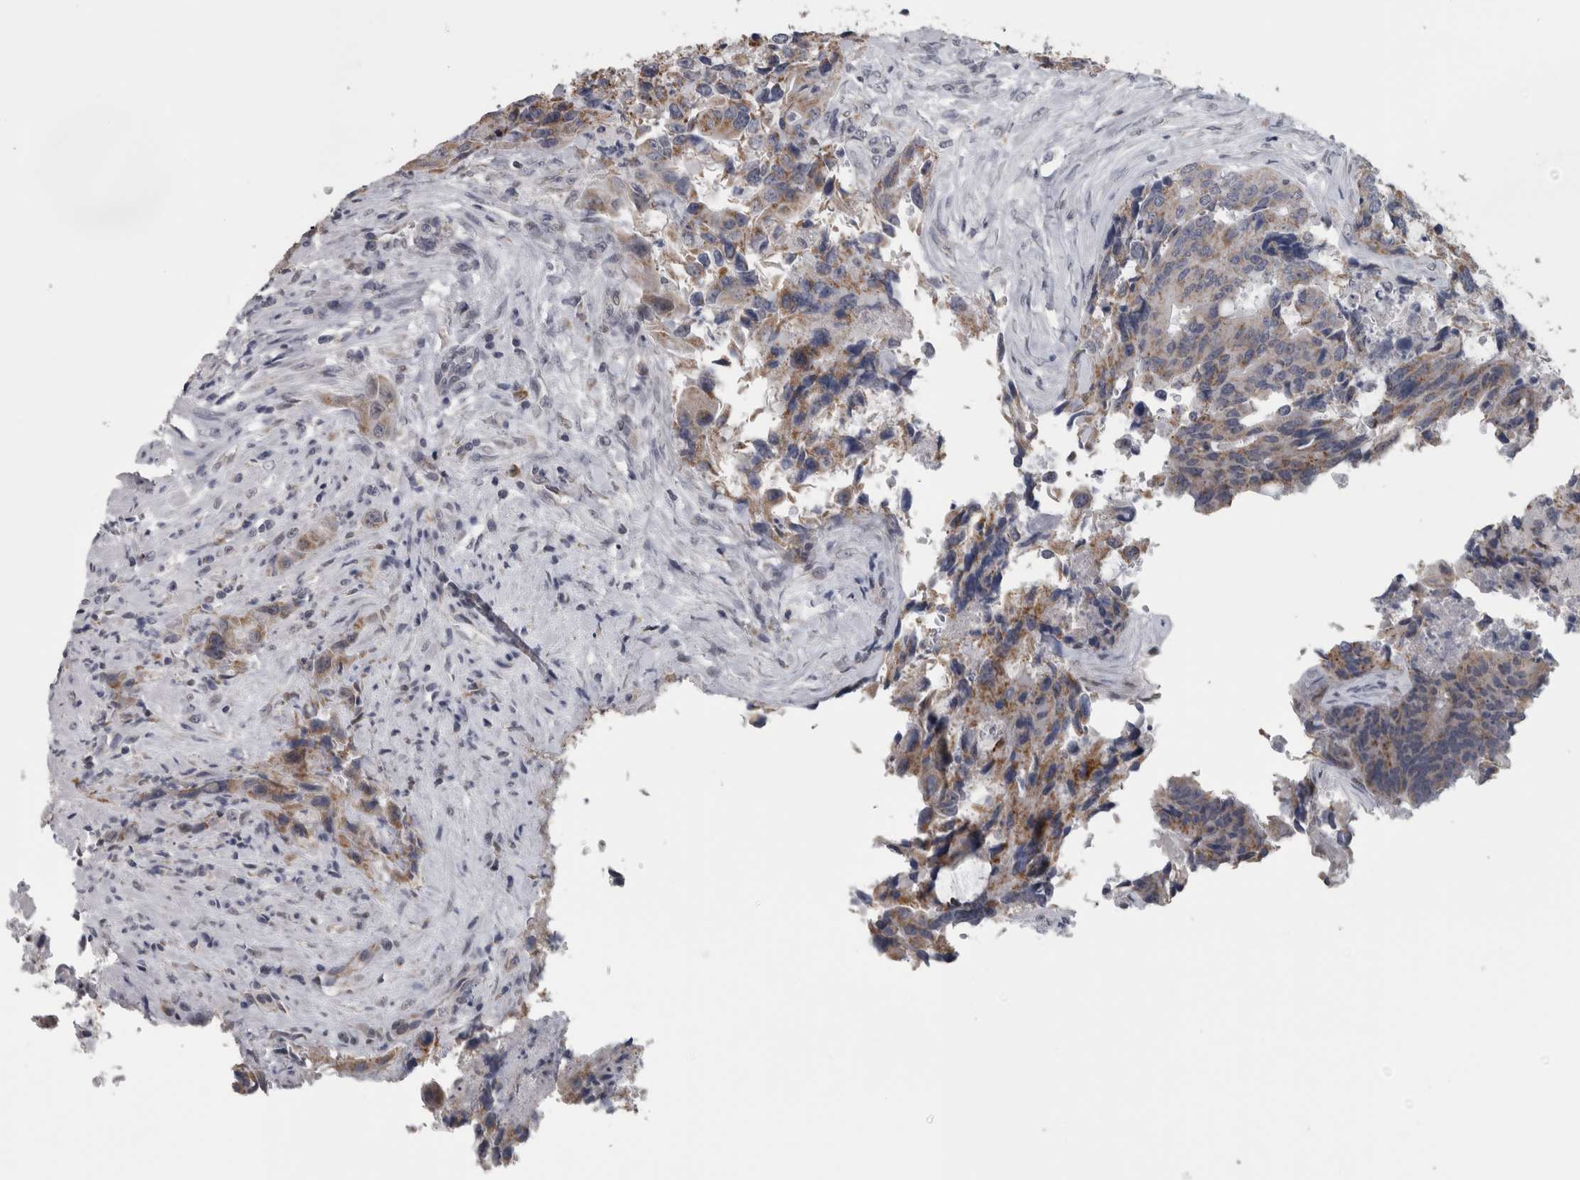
{"staining": {"intensity": "moderate", "quantity": "25%-75%", "location": "cytoplasmic/membranous"}, "tissue": "colorectal cancer", "cell_type": "Tumor cells", "image_type": "cancer", "snomed": [{"axis": "morphology", "description": "Adenocarcinoma, NOS"}, {"axis": "topography", "description": "Colon"}], "caption": "Protein expression analysis of human colorectal cancer (adenocarcinoma) reveals moderate cytoplasmic/membranous positivity in about 25%-75% of tumor cells. (DAB (3,3'-diaminobenzidine) = brown stain, brightfield microscopy at high magnification).", "gene": "OR2K2", "patient": {"sex": "male", "age": 71}}